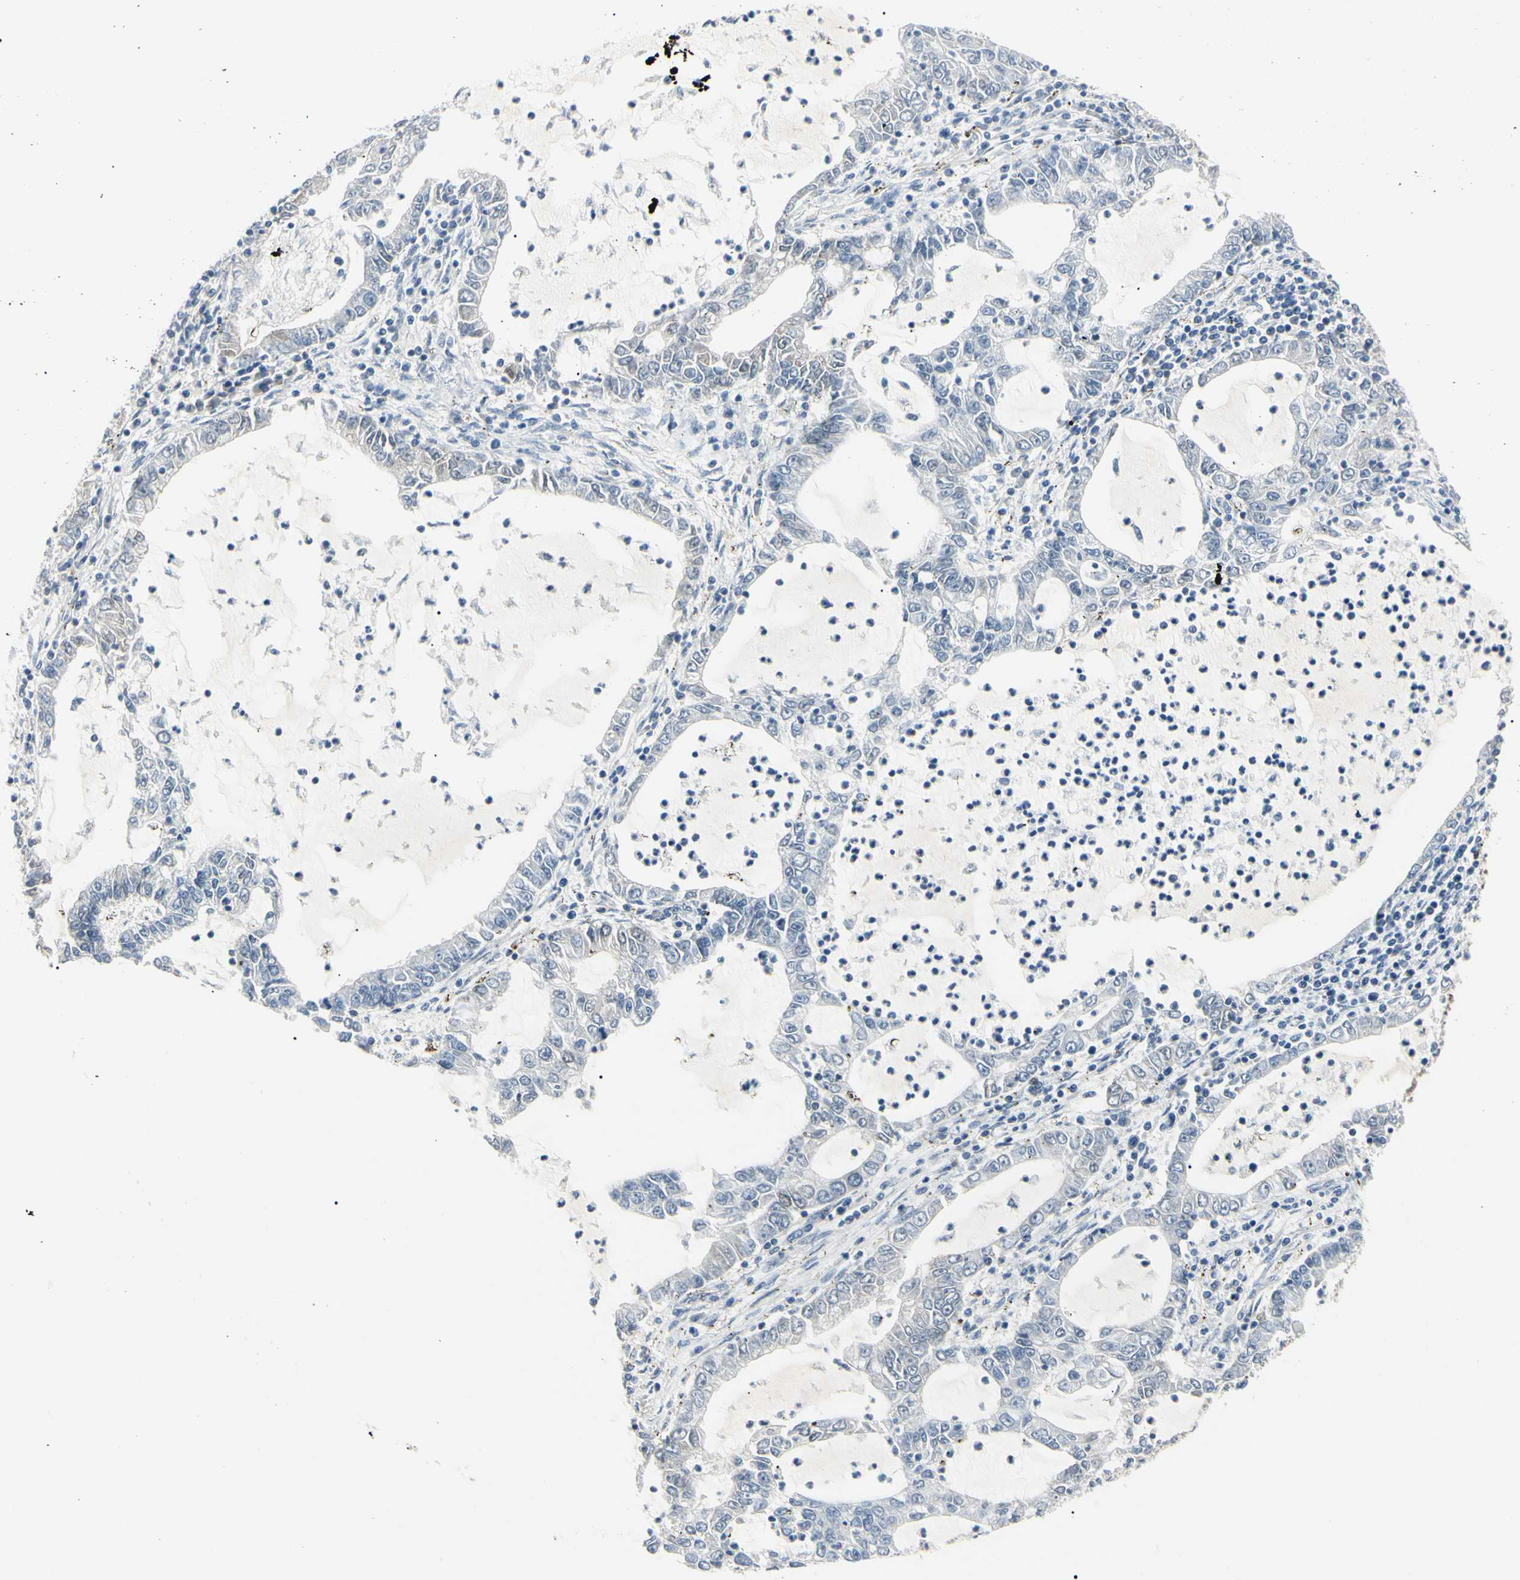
{"staining": {"intensity": "negative", "quantity": "none", "location": "none"}, "tissue": "lung cancer", "cell_type": "Tumor cells", "image_type": "cancer", "snomed": [{"axis": "morphology", "description": "Adenocarcinoma, NOS"}, {"axis": "topography", "description": "Lung"}], "caption": "Immunohistochemical staining of lung cancer displays no significant staining in tumor cells.", "gene": "AKR1C3", "patient": {"sex": "female", "age": 51}}